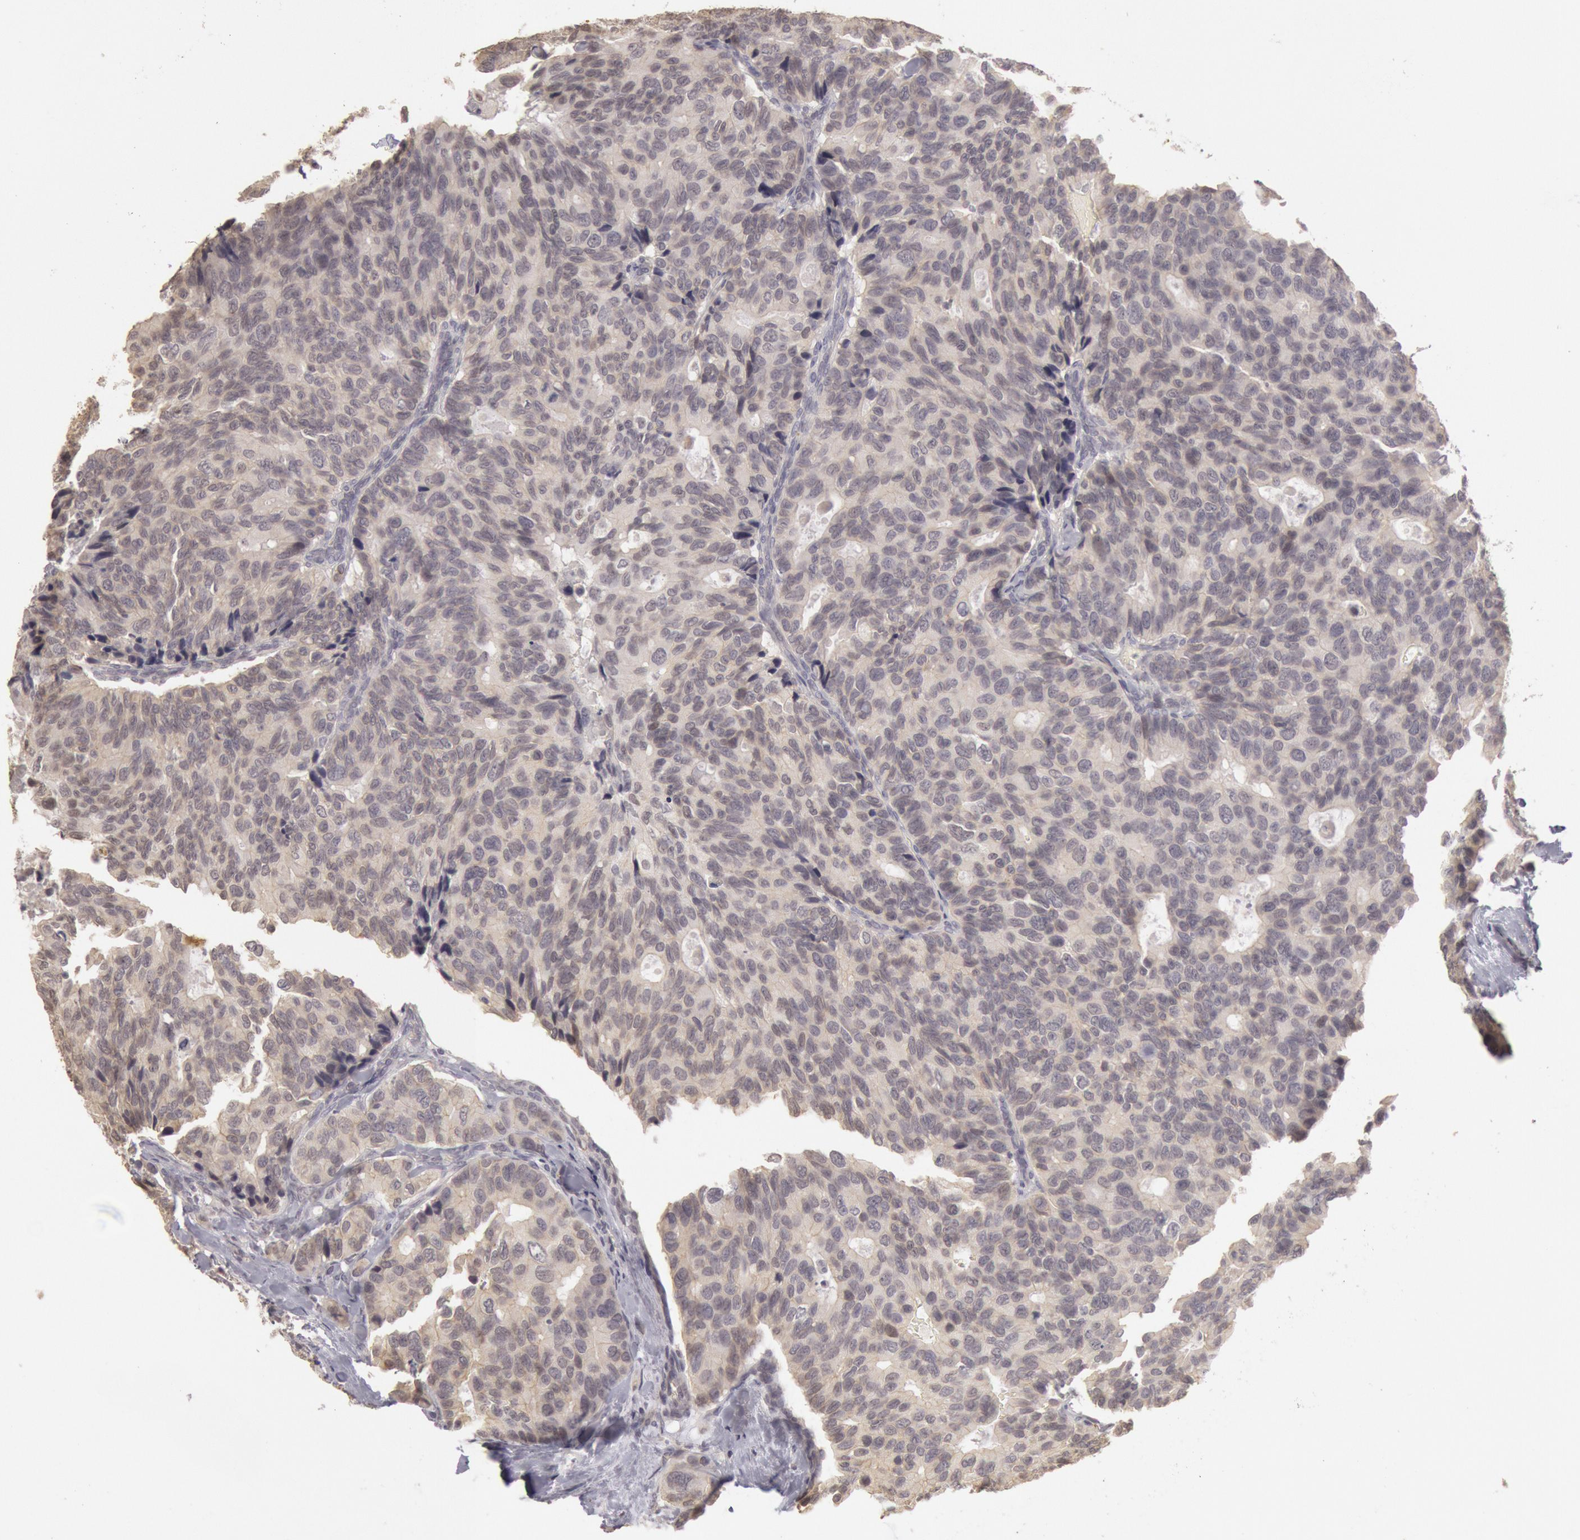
{"staining": {"intensity": "negative", "quantity": "none", "location": "none"}, "tissue": "breast cancer", "cell_type": "Tumor cells", "image_type": "cancer", "snomed": [{"axis": "morphology", "description": "Duct carcinoma"}, {"axis": "topography", "description": "Breast"}], "caption": "High power microscopy micrograph of an immunohistochemistry (IHC) histopathology image of breast intraductal carcinoma, revealing no significant expression in tumor cells. Brightfield microscopy of IHC stained with DAB (3,3'-diaminobenzidine) (brown) and hematoxylin (blue), captured at high magnification.", "gene": "RIMBP3C", "patient": {"sex": "female", "age": 69}}